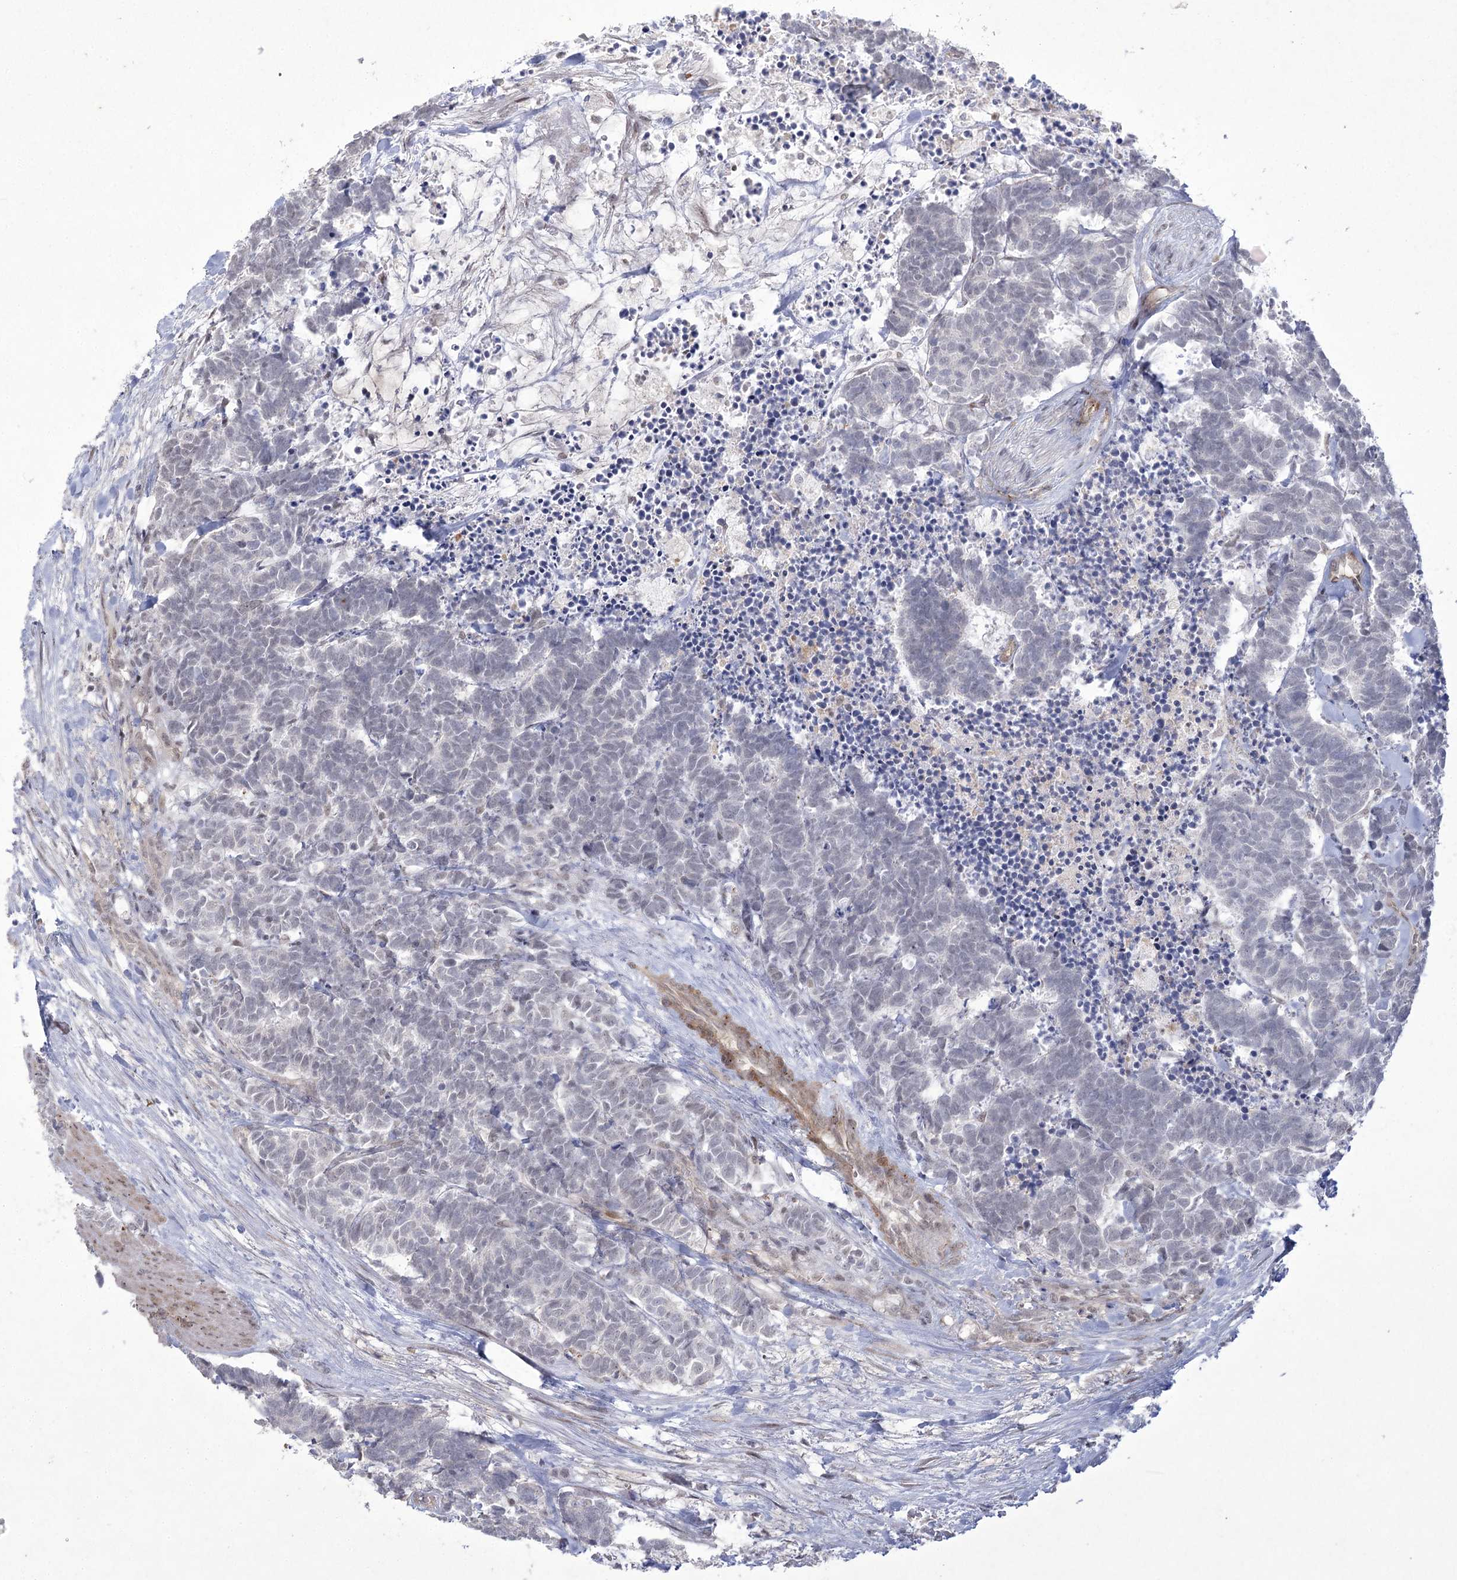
{"staining": {"intensity": "weak", "quantity": "25%-75%", "location": "nuclear"}, "tissue": "carcinoid", "cell_type": "Tumor cells", "image_type": "cancer", "snomed": [{"axis": "morphology", "description": "Carcinoma, NOS"}, {"axis": "morphology", "description": "Carcinoid, malignant, NOS"}, {"axis": "topography", "description": "Urinary bladder"}], "caption": "The micrograph displays immunohistochemical staining of carcinoma. There is weak nuclear positivity is seen in about 25%-75% of tumor cells.", "gene": "AMTN", "patient": {"sex": "male", "age": 57}}